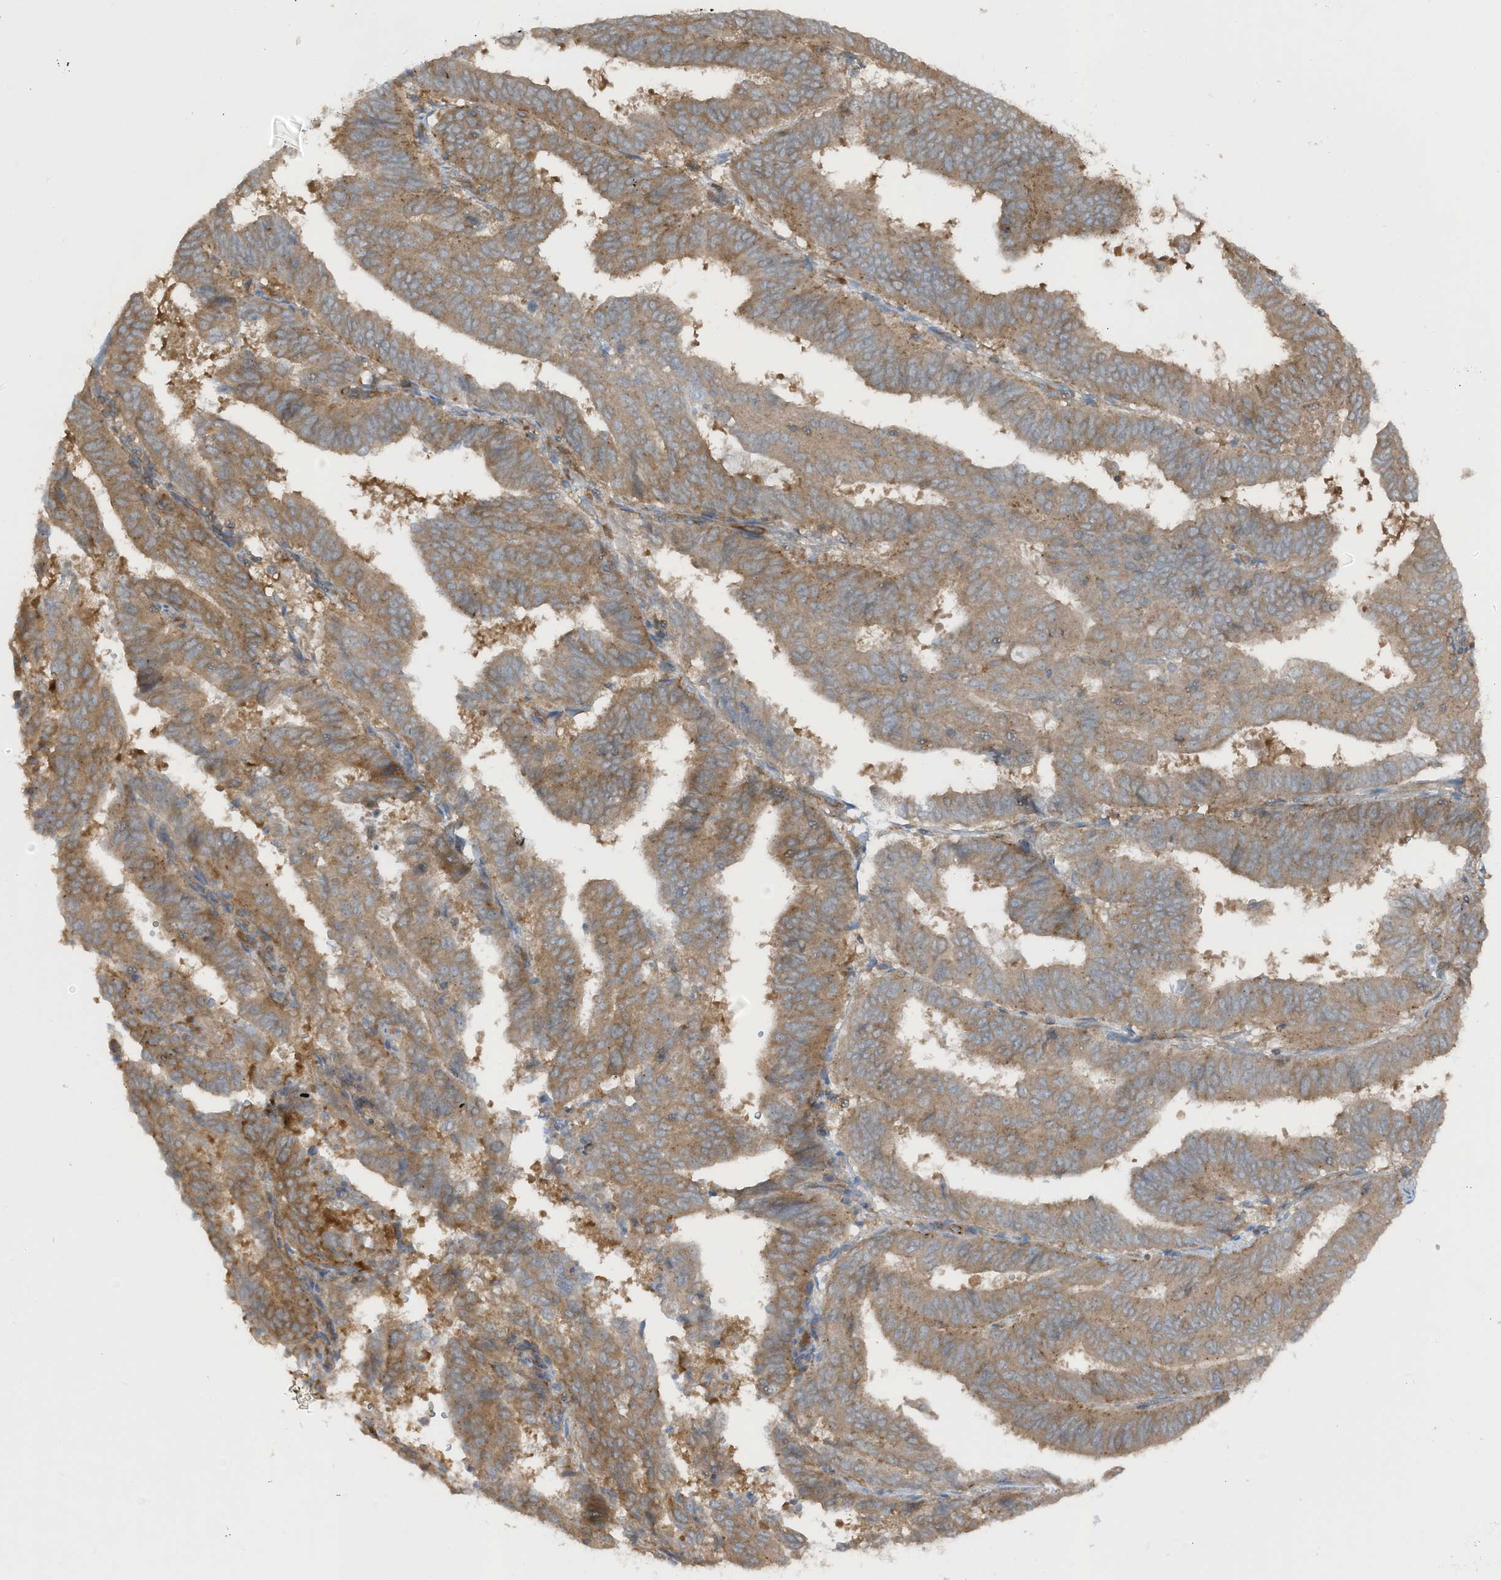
{"staining": {"intensity": "moderate", "quantity": ">75%", "location": "cytoplasmic/membranous"}, "tissue": "endometrial cancer", "cell_type": "Tumor cells", "image_type": "cancer", "snomed": [{"axis": "morphology", "description": "Adenocarcinoma, NOS"}, {"axis": "topography", "description": "Uterus"}], "caption": "Immunohistochemistry (DAB) staining of adenocarcinoma (endometrial) displays moderate cytoplasmic/membranous protein expression in about >75% of tumor cells.", "gene": "TXNDC9", "patient": {"sex": "female", "age": 77}}